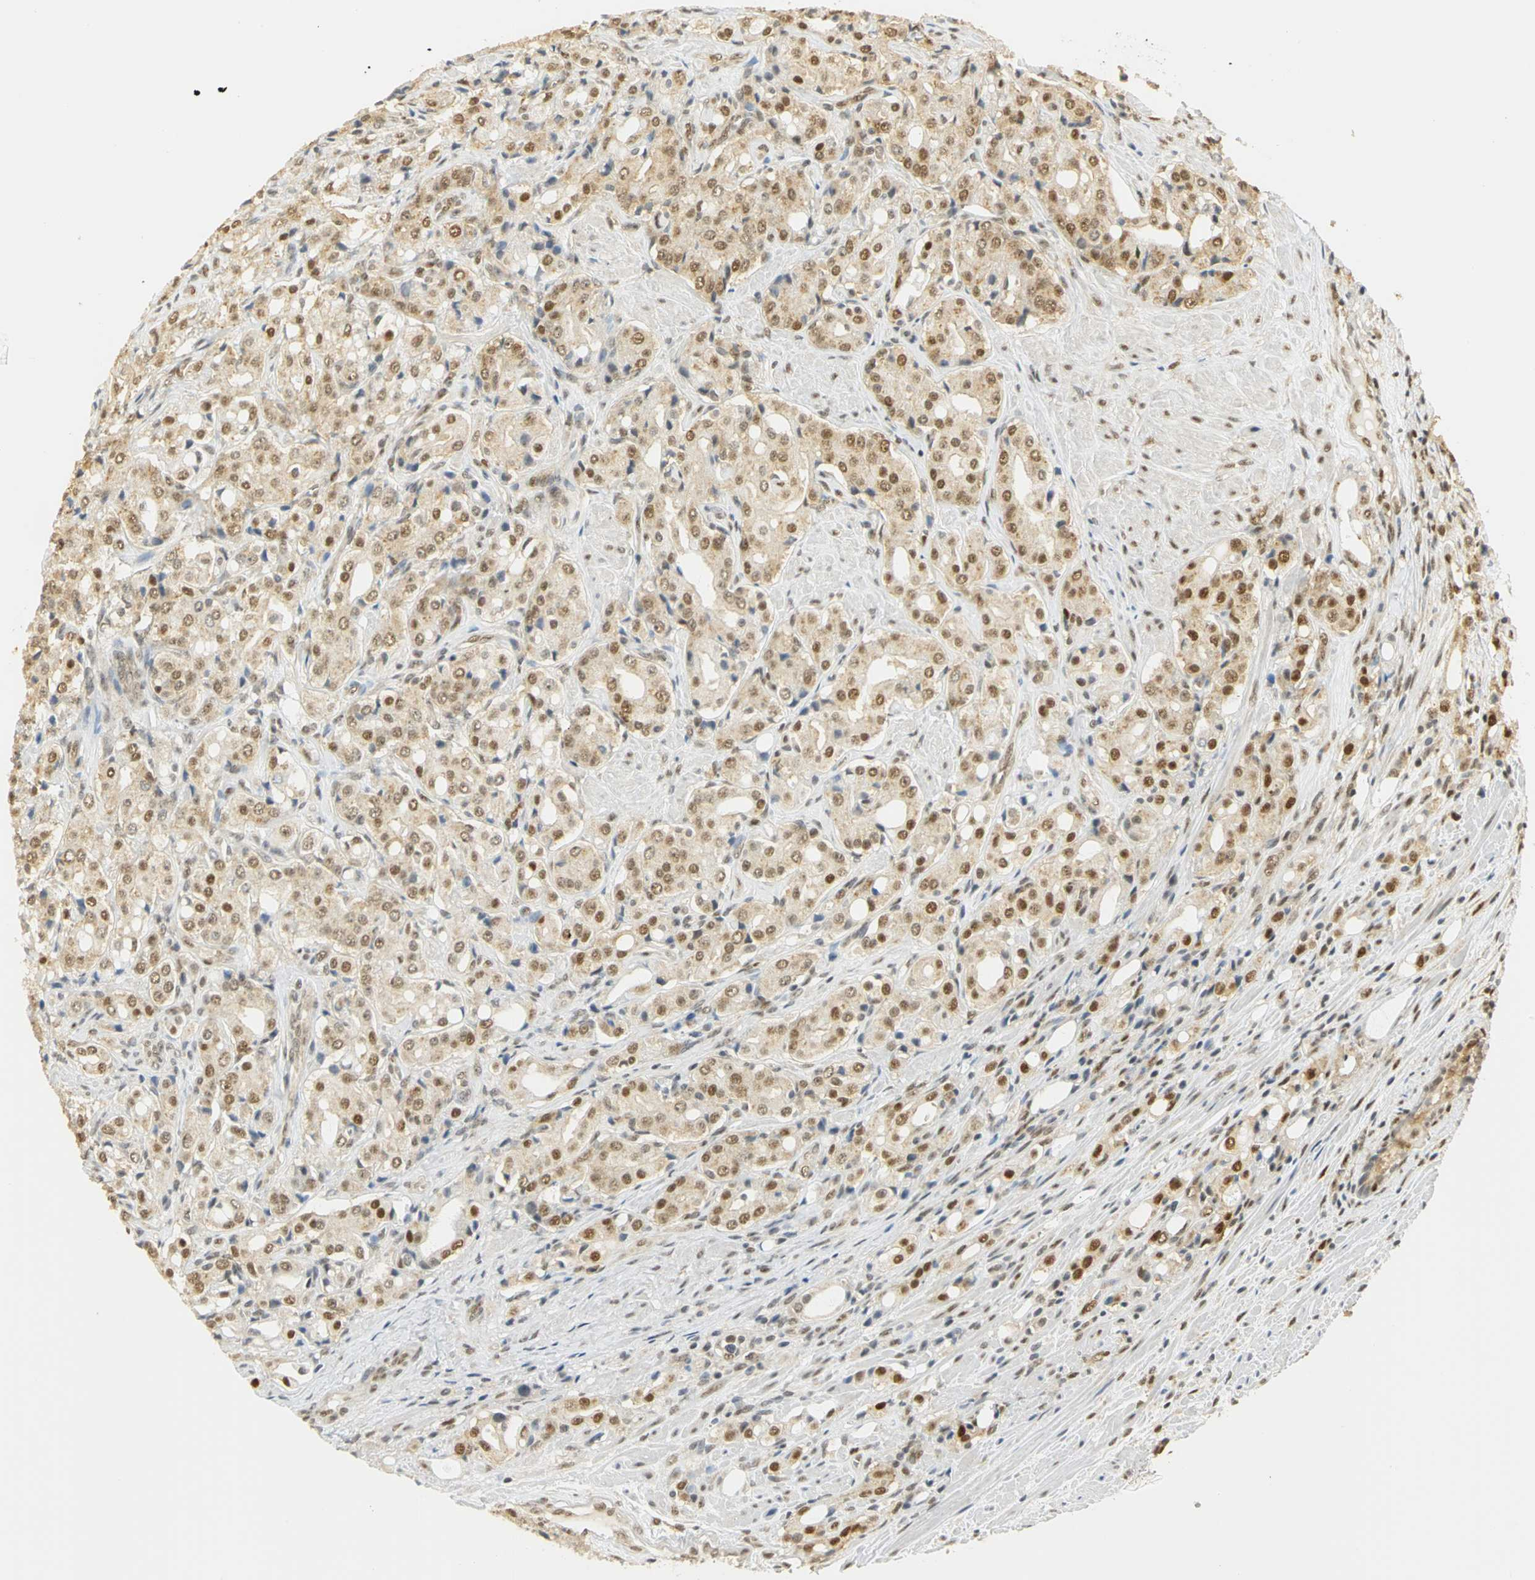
{"staining": {"intensity": "moderate", "quantity": "25%-75%", "location": "cytoplasmic/membranous,nuclear"}, "tissue": "prostate cancer", "cell_type": "Tumor cells", "image_type": "cancer", "snomed": [{"axis": "morphology", "description": "Adenocarcinoma, High grade"}, {"axis": "topography", "description": "Prostate"}], "caption": "Immunohistochemistry (DAB (3,3'-diaminobenzidine)) staining of adenocarcinoma (high-grade) (prostate) displays moderate cytoplasmic/membranous and nuclear protein expression in approximately 25%-75% of tumor cells. (DAB (3,3'-diaminobenzidine) IHC, brown staining for protein, blue staining for nuclei).", "gene": "DDX5", "patient": {"sex": "male", "age": 72}}